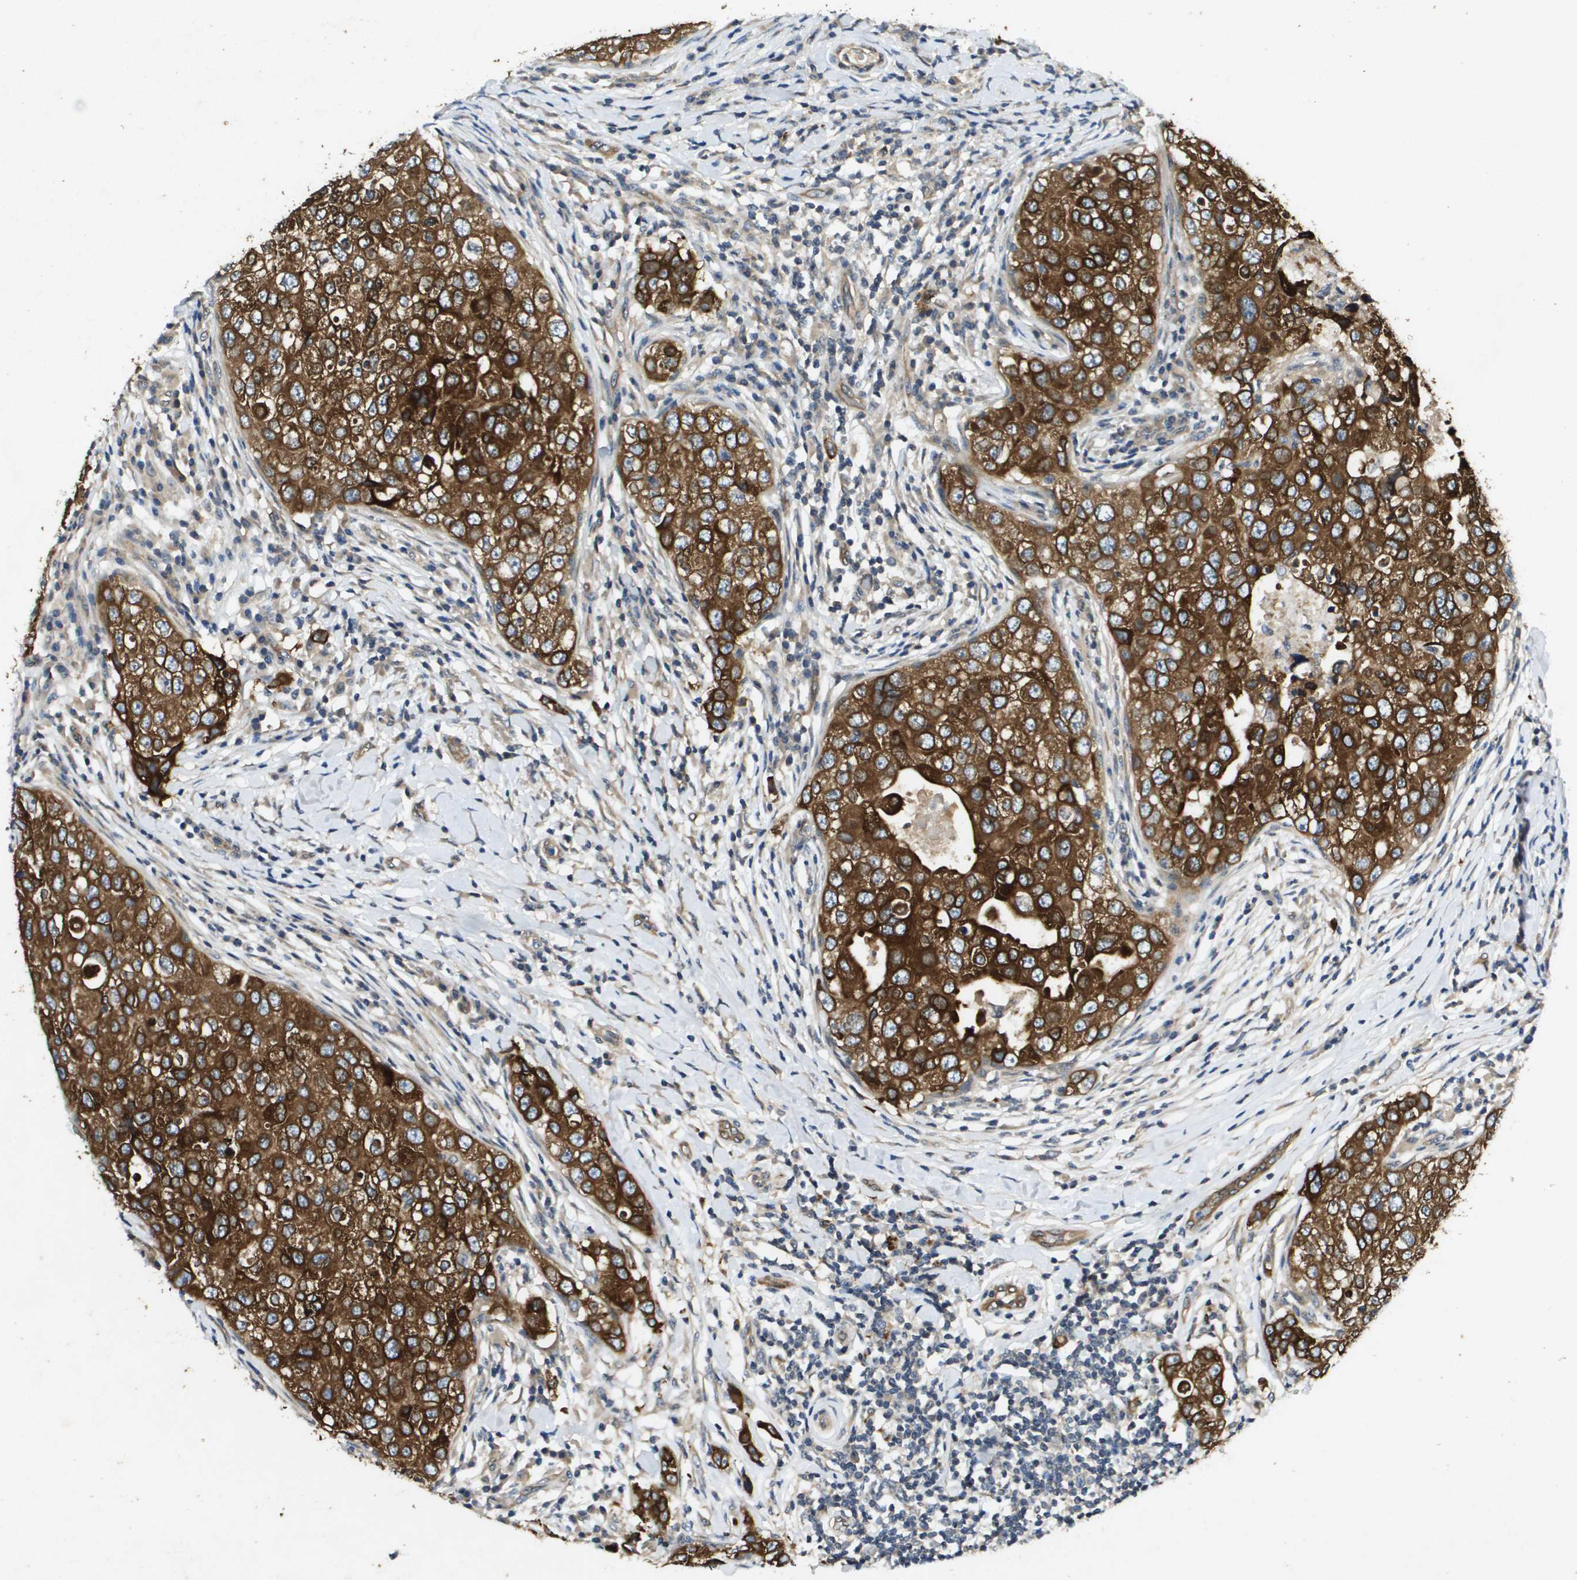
{"staining": {"intensity": "strong", "quantity": ">75%", "location": "cytoplasmic/membranous"}, "tissue": "breast cancer", "cell_type": "Tumor cells", "image_type": "cancer", "snomed": [{"axis": "morphology", "description": "Duct carcinoma"}, {"axis": "topography", "description": "Breast"}], "caption": "High-magnification brightfield microscopy of breast cancer (infiltrating ductal carcinoma) stained with DAB (3,3'-diaminobenzidine) (brown) and counterstained with hematoxylin (blue). tumor cells exhibit strong cytoplasmic/membranous staining is appreciated in approximately>75% of cells. (DAB (3,3'-diaminobenzidine) IHC, brown staining for protein, blue staining for nuclei).", "gene": "PGAP3", "patient": {"sex": "female", "age": 27}}